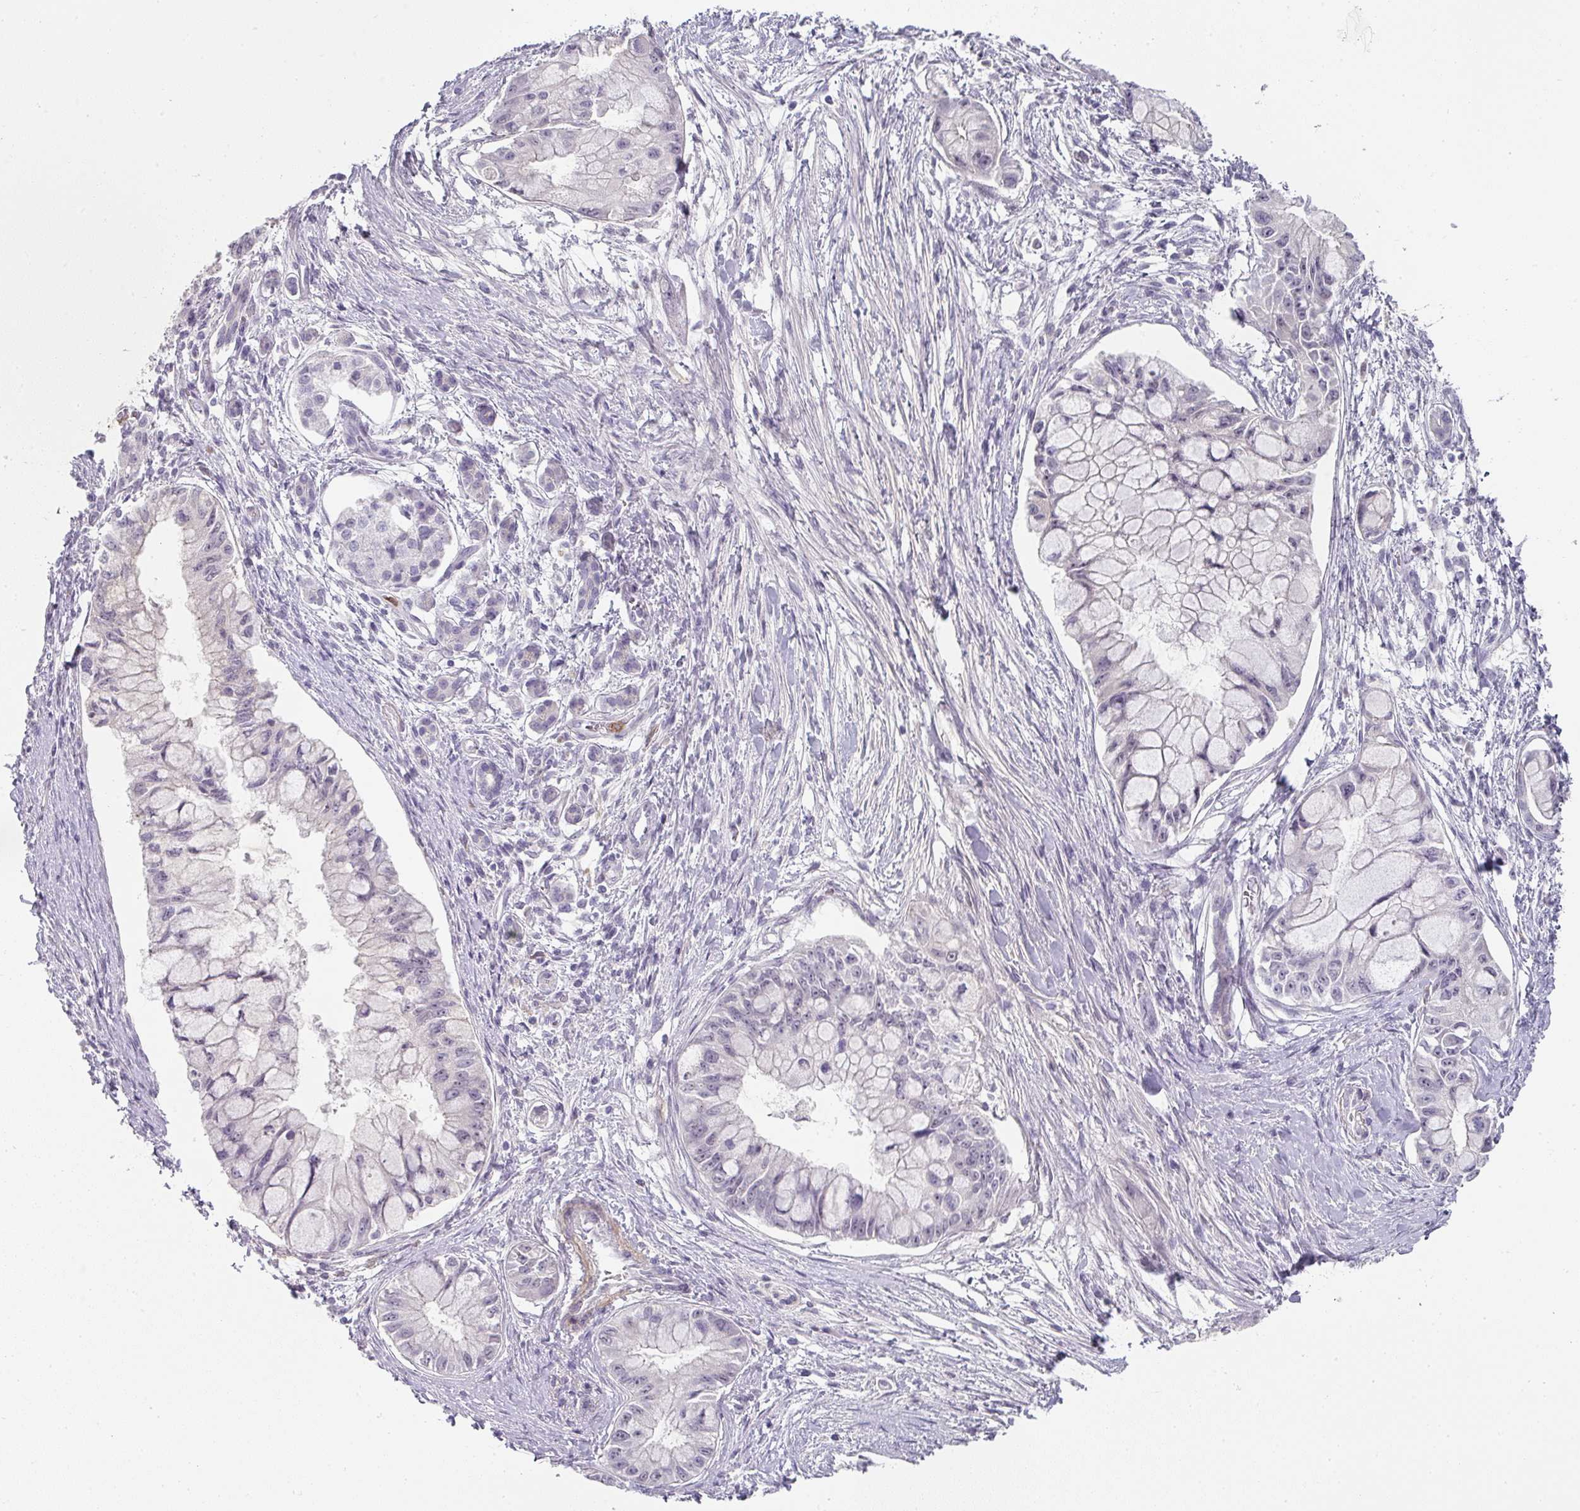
{"staining": {"intensity": "negative", "quantity": "none", "location": "none"}, "tissue": "pancreatic cancer", "cell_type": "Tumor cells", "image_type": "cancer", "snomed": [{"axis": "morphology", "description": "Adenocarcinoma, NOS"}, {"axis": "topography", "description": "Pancreas"}], "caption": "Human pancreatic adenocarcinoma stained for a protein using immunohistochemistry (IHC) shows no expression in tumor cells.", "gene": "BTLA", "patient": {"sex": "male", "age": 48}}